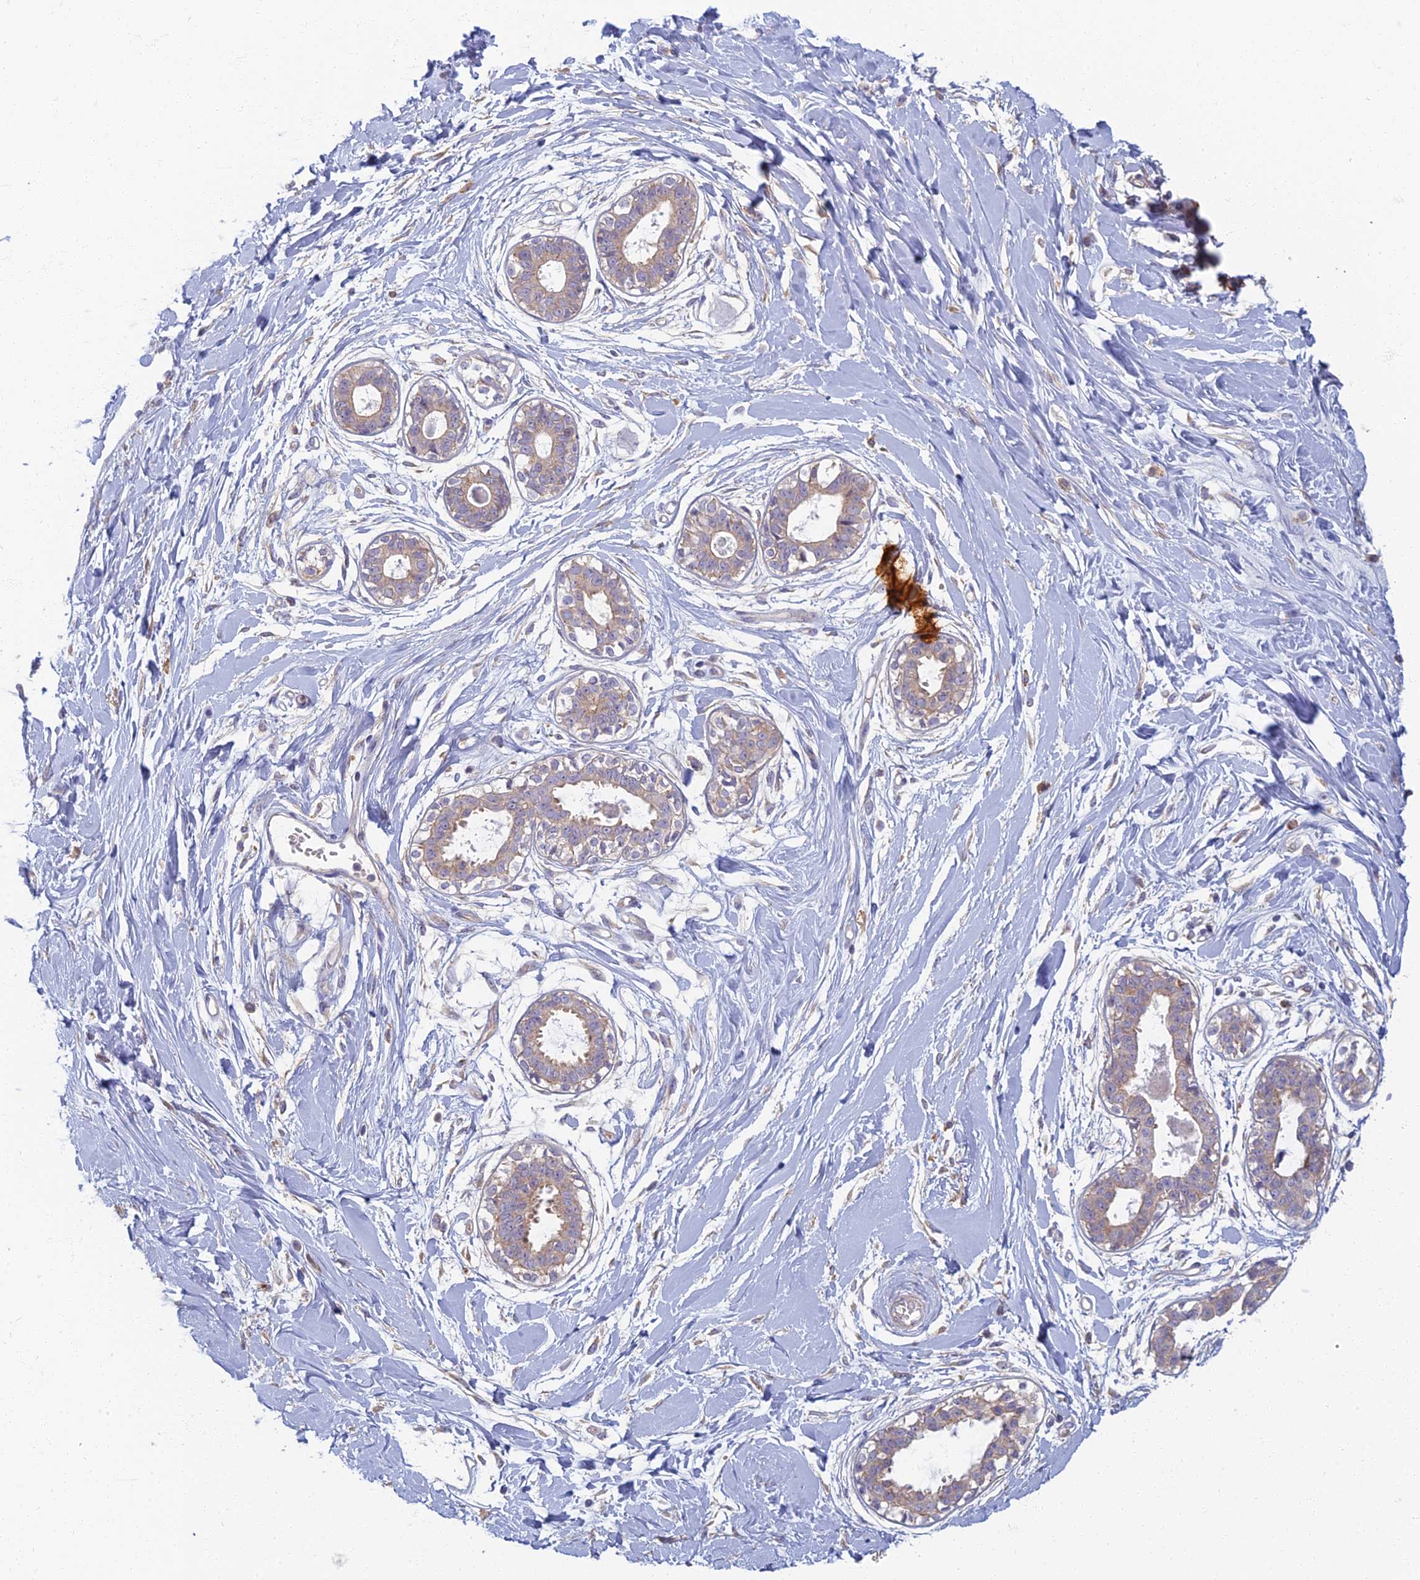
{"staining": {"intensity": "negative", "quantity": "none", "location": "none"}, "tissue": "breast", "cell_type": "Adipocytes", "image_type": "normal", "snomed": [{"axis": "morphology", "description": "Normal tissue, NOS"}, {"axis": "topography", "description": "Breast"}], "caption": "A high-resolution image shows immunohistochemistry (IHC) staining of normal breast, which demonstrates no significant expression in adipocytes. The staining is performed using DAB (3,3'-diaminobenzidine) brown chromogen with nuclei counter-stained in using hematoxylin.", "gene": "PROX2", "patient": {"sex": "female", "age": 45}}